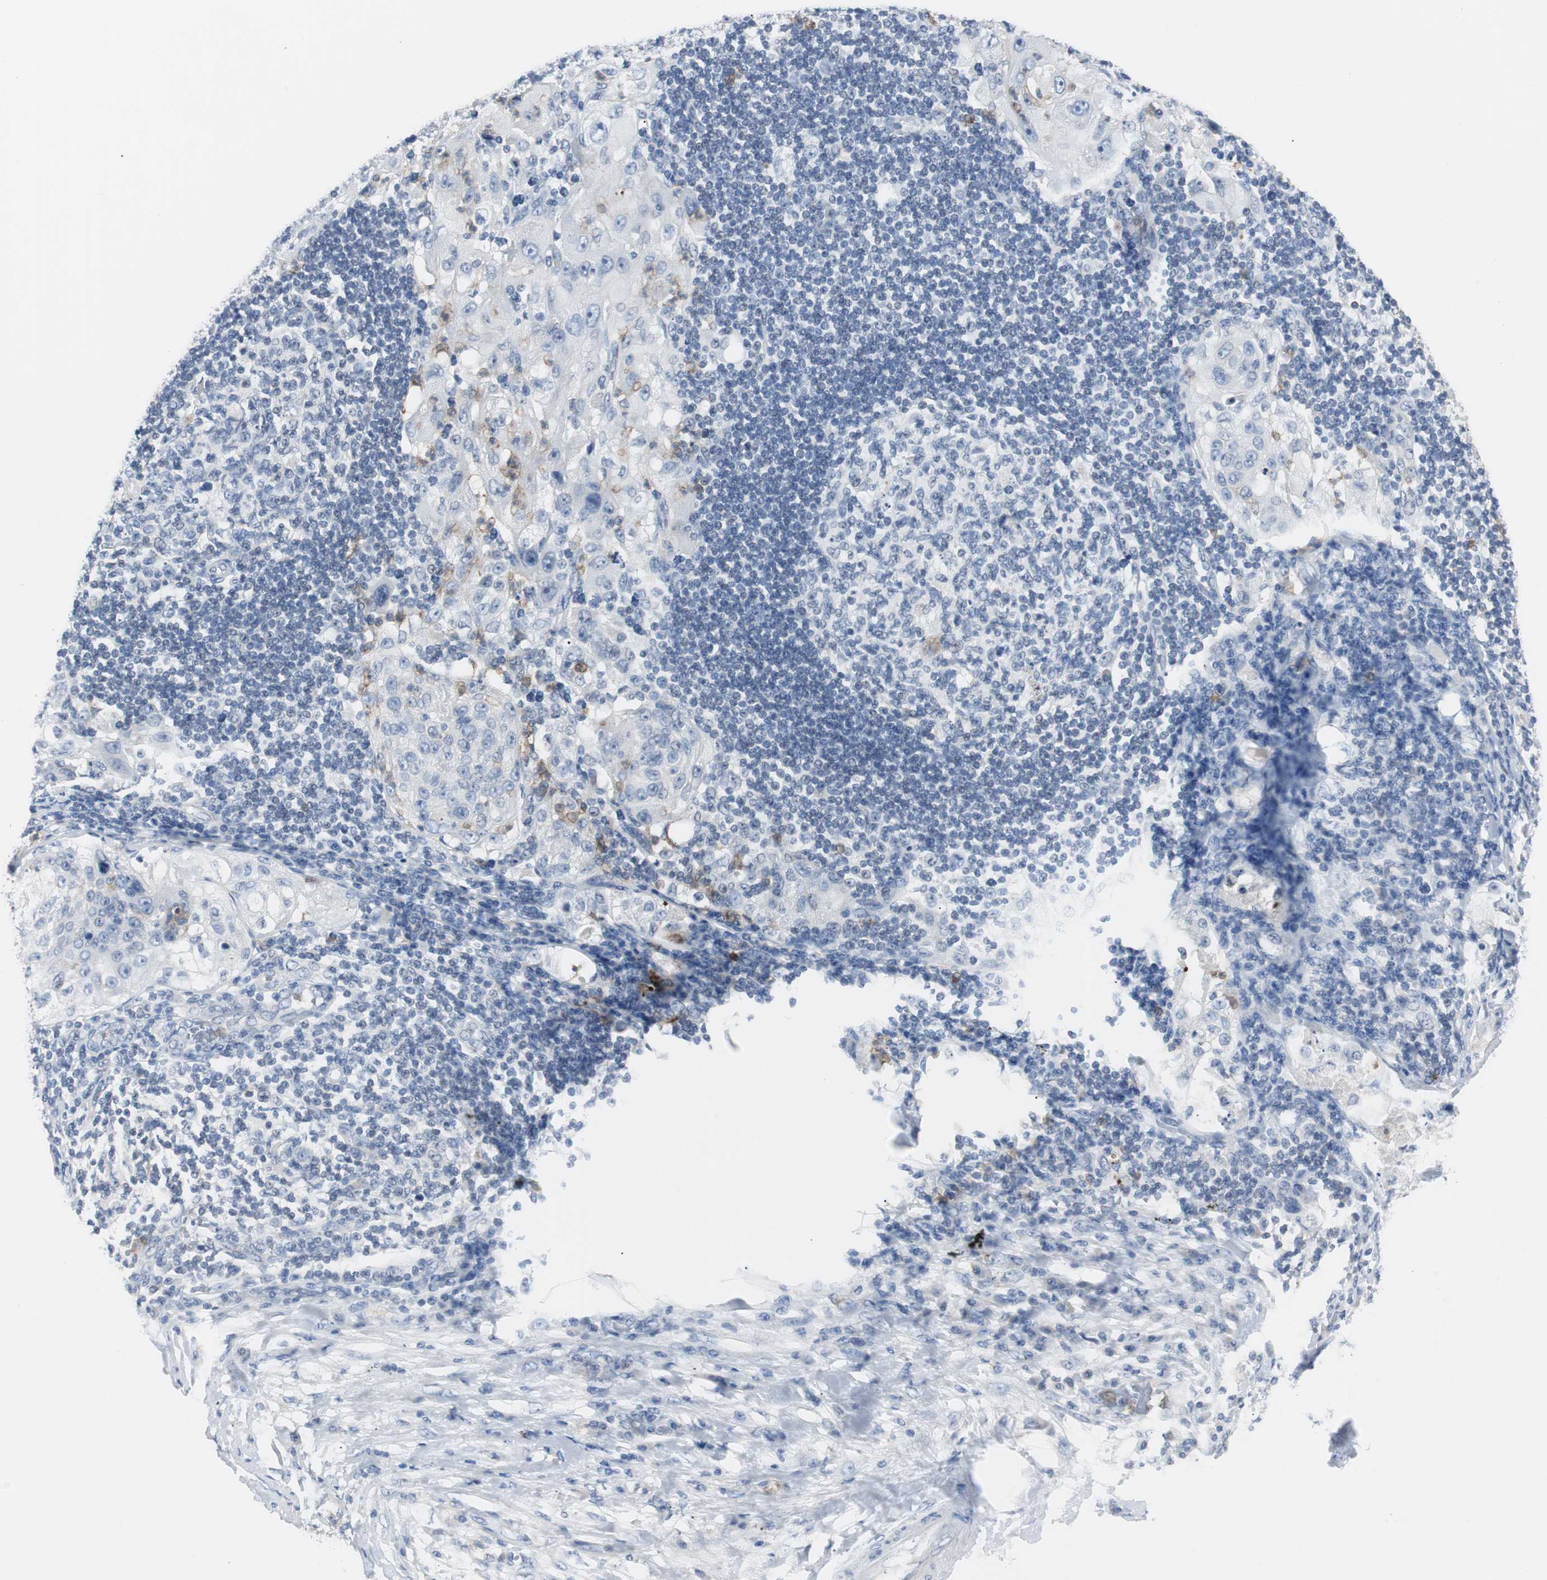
{"staining": {"intensity": "negative", "quantity": "none", "location": "none"}, "tissue": "lung cancer", "cell_type": "Tumor cells", "image_type": "cancer", "snomed": [{"axis": "morphology", "description": "Inflammation, NOS"}, {"axis": "morphology", "description": "Squamous cell carcinoma, NOS"}, {"axis": "topography", "description": "Lymph node"}, {"axis": "topography", "description": "Soft tissue"}, {"axis": "topography", "description": "Lung"}], "caption": "Immunohistochemistry of human lung cancer exhibits no expression in tumor cells.", "gene": "RASA1", "patient": {"sex": "male", "age": 66}}